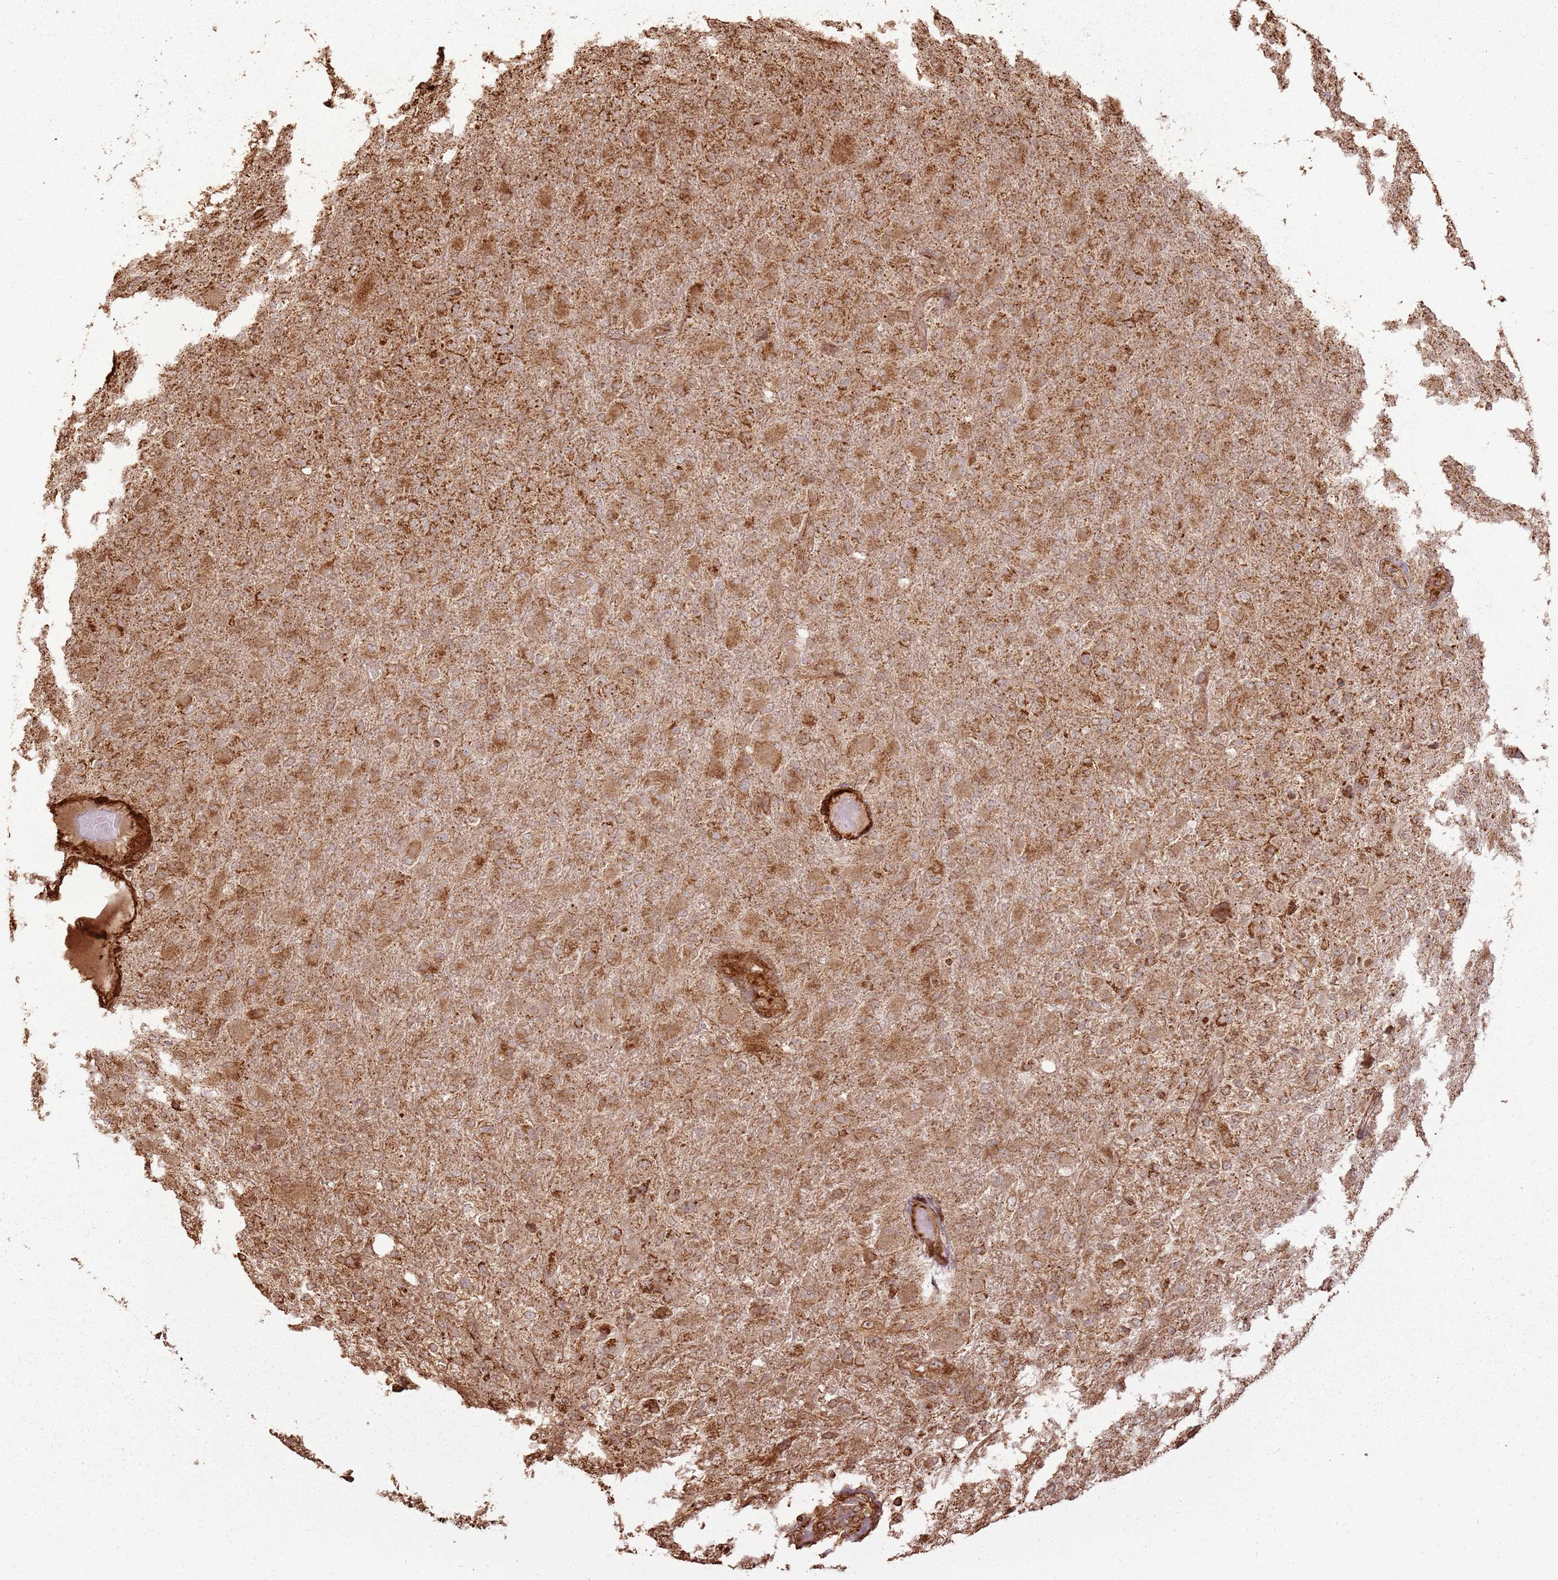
{"staining": {"intensity": "moderate", "quantity": ">75%", "location": "cytoplasmic/membranous"}, "tissue": "glioma", "cell_type": "Tumor cells", "image_type": "cancer", "snomed": [{"axis": "morphology", "description": "Glioma, malignant, Low grade"}, {"axis": "topography", "description": "Brain"}], "caption": "Protein staining of malignant low-grade glioma tissue exhibits moderate cytoplasmic/membranous positivity in approximately >75% of tumor cells. The staining was performed using DAB (3,3'-diaminobenzidine) to visualize the protein expression in brown, while the nuclei were stained in blue with hematoxylin (Magnification: 20x).", "gene": "DDX59", "patient": {"sex": "male", "age": 65}}